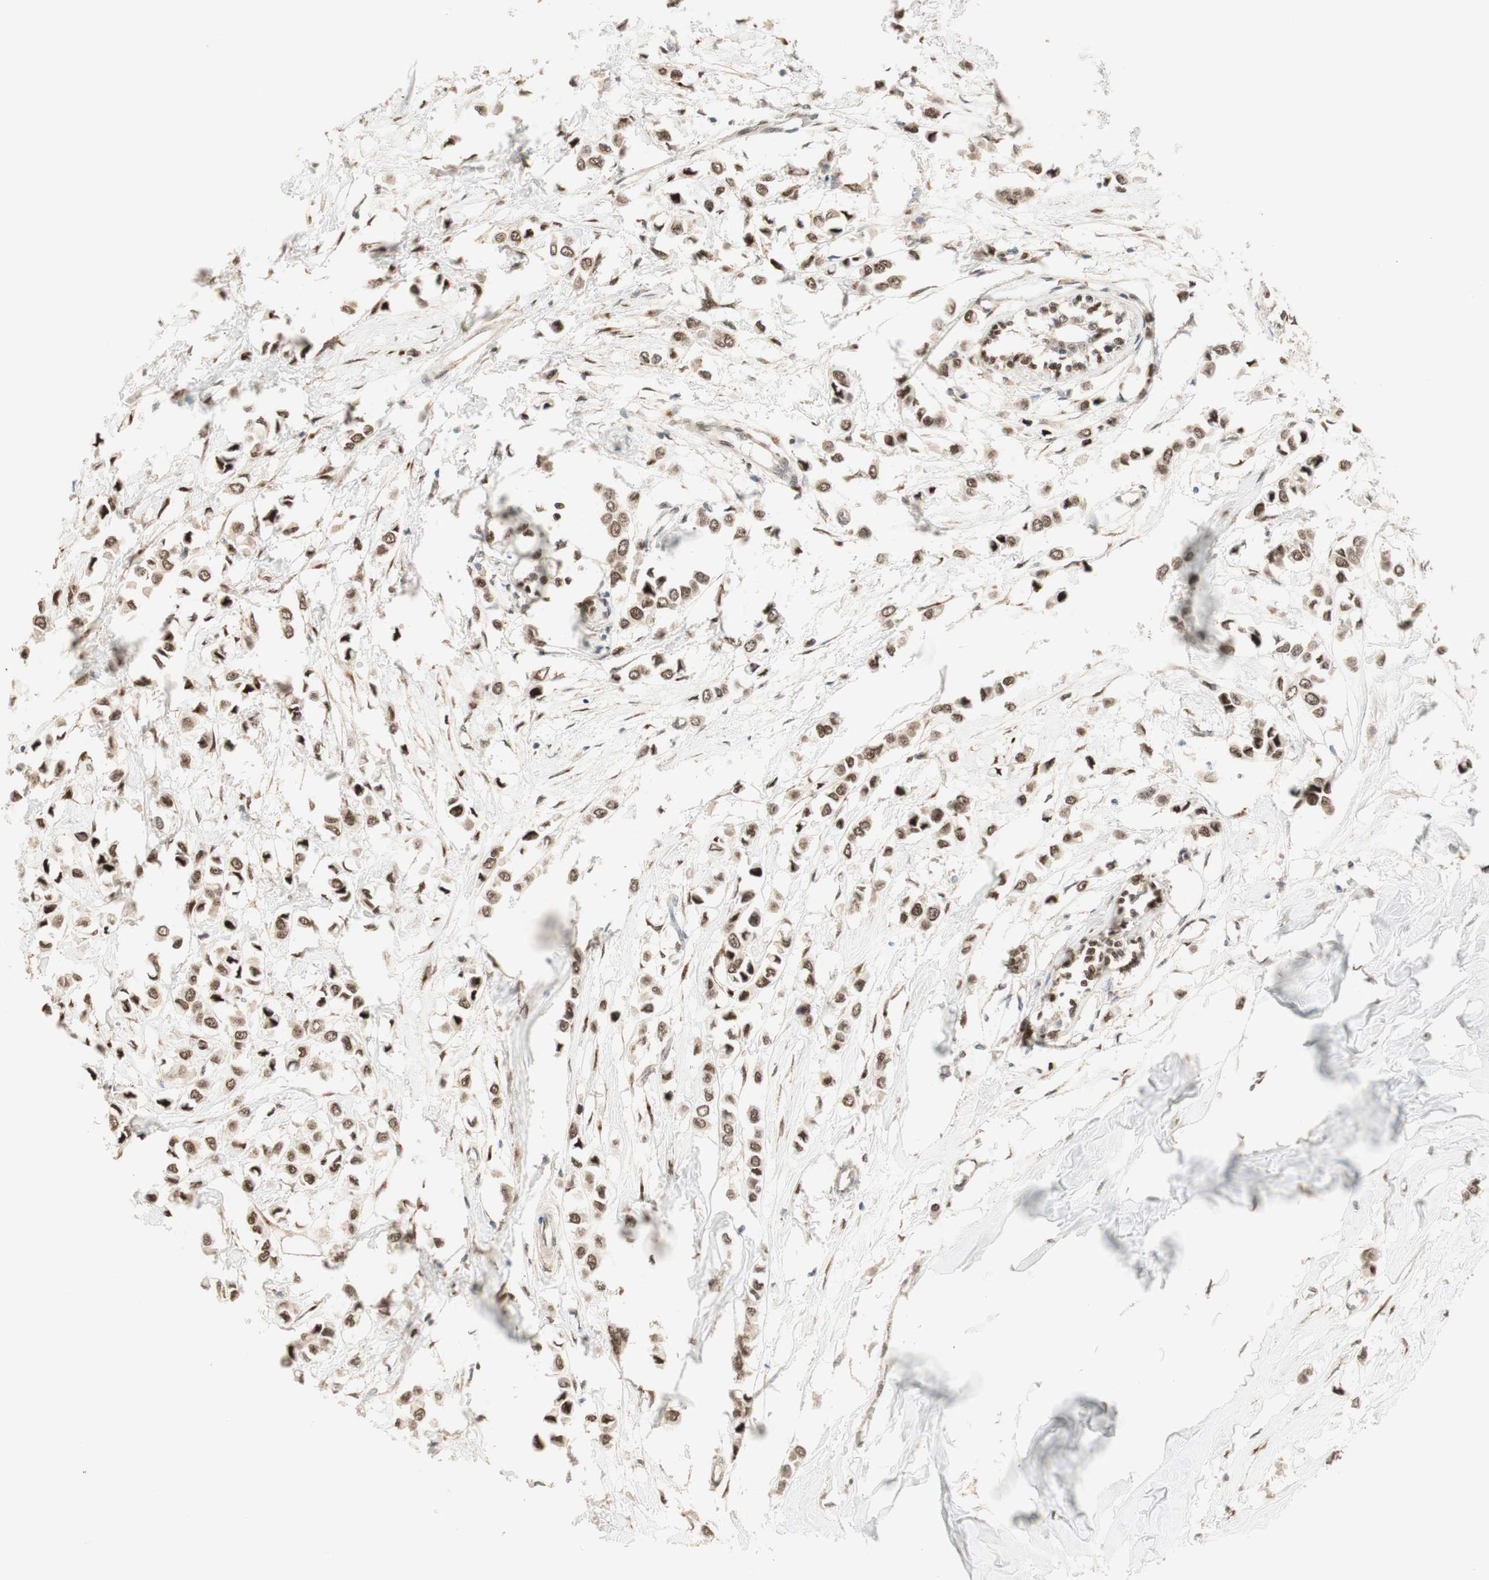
{"staining": {"intensity": "moderate", "quantity": ">75%", "location": "nuclear"}, "tissue": "breast cancer", "cell_type": "Tumor cells", "image_type": "cancer", "snomed": [{"axis": "morphology", "description": "Lobular carcinoma"}, {"axis": "topography", "description": "Breast"}], "caption": "A brown stain shows moderate nuclear positivity of a protein in breast lobular carcinoma tumor cells. Nuclei are stained in blue.", "gene": "FOXP1", "patient": {"sex": "female", "age": 51}}